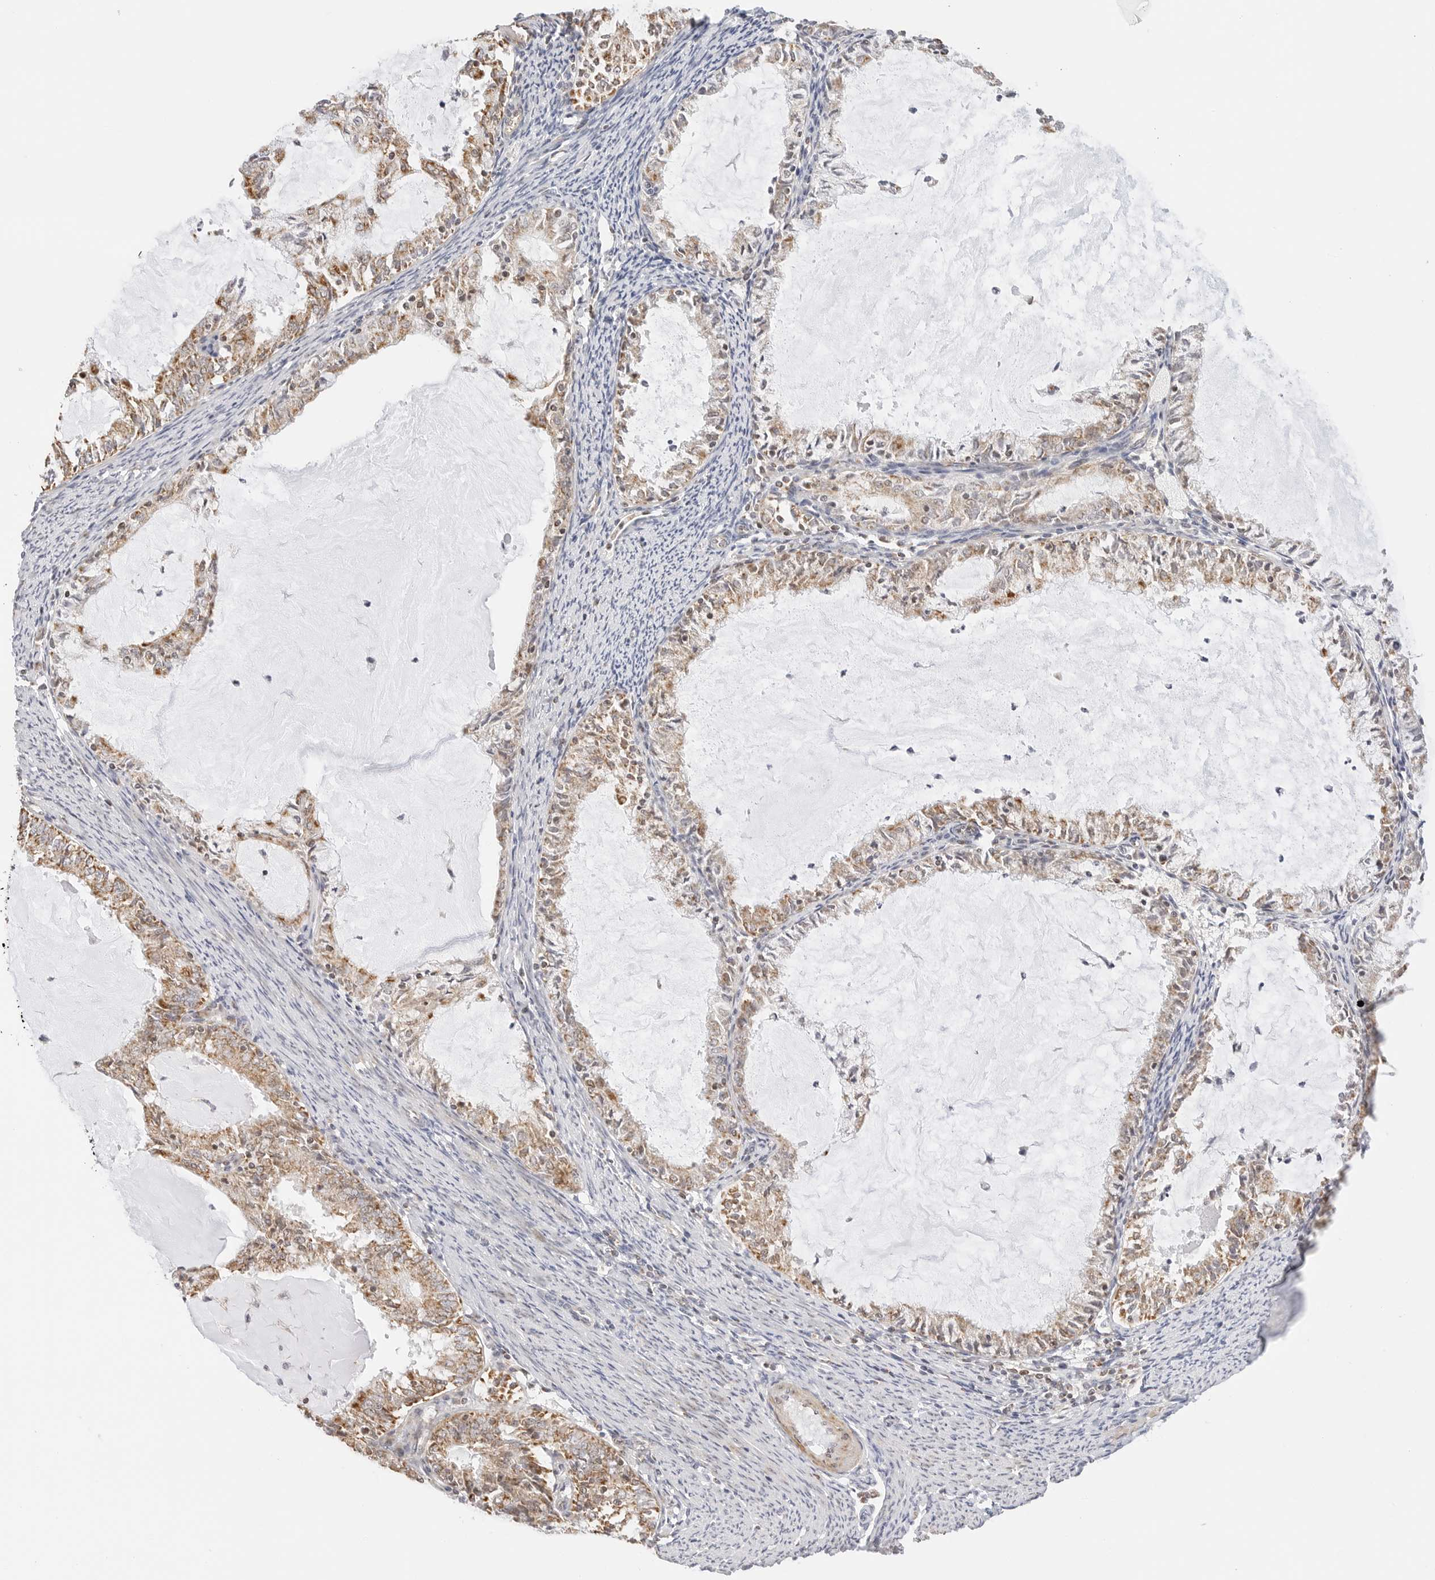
{"staining": {"intensity": "weak", "quantity": ">75%", "location": "cytoplasmic/membranous"}, "tissue": "endometrial cancer", "cell_type": "Tumor cells", "image_type": "cancer", "snomed": [{"axis": "morphology", "description": "Adenocarcinoma, NOS"}, {"axis": "topography", "description": "Endometrium"}], "caption": "Immunohistochemical staining of human endometrial cancer (adenocarcinoma) demonstrates low levels of weak cytoplasmic/membranous staining in approximately >75% of tumor cells. The protein is stained brown, and the nuclei are stained in blue (DAB IHC with brightfield microscopy, high magnification).", "gene": "GORAB", "patient": {"sex": "female", "age": 57}}